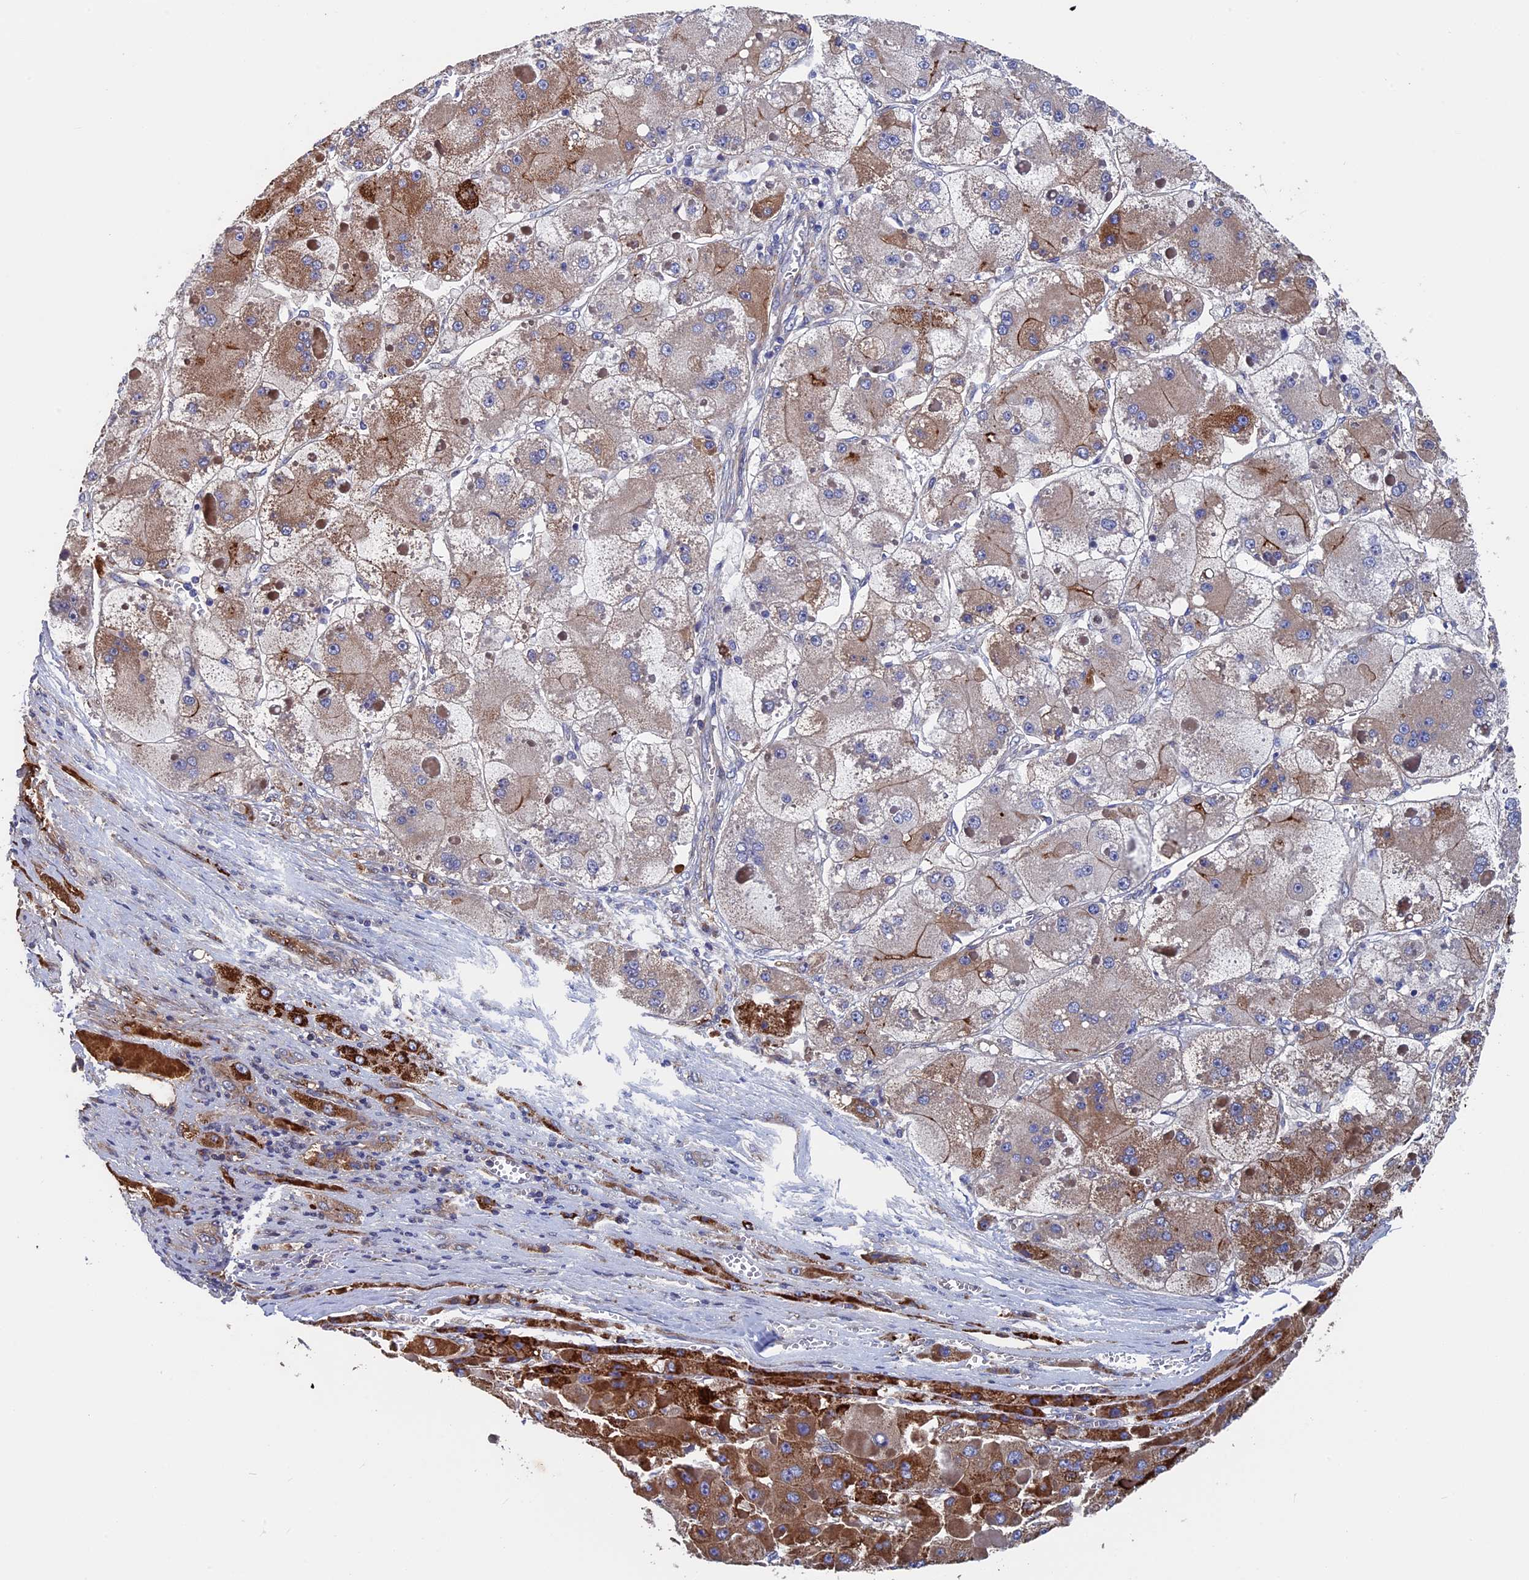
{"staining": {"intensity": "strong", "quantity": "25%-75%", "location": "cytoplasmic/membranous"}, "tissue": "liver cancer", "cell_type": "Tumor cells", "image_type": "cancer", "snomed": [{"axis": "morphology", "description": "Carcinoma, Hepatocellular, NOS"}, {"axis": "topography", "description": "Liver"}], "caption": "Liver cancer (hepatocellular carcinoma) stained with DAB (3,3'-diaminobenzidine) immunohistochemistry (IHC) shows high levels of strong cytoplasmic/membranous staining in about 25%-75% of tumor cells.", "gene": "RPUSD1", "patient": {"sex": "female", "age": 73}}